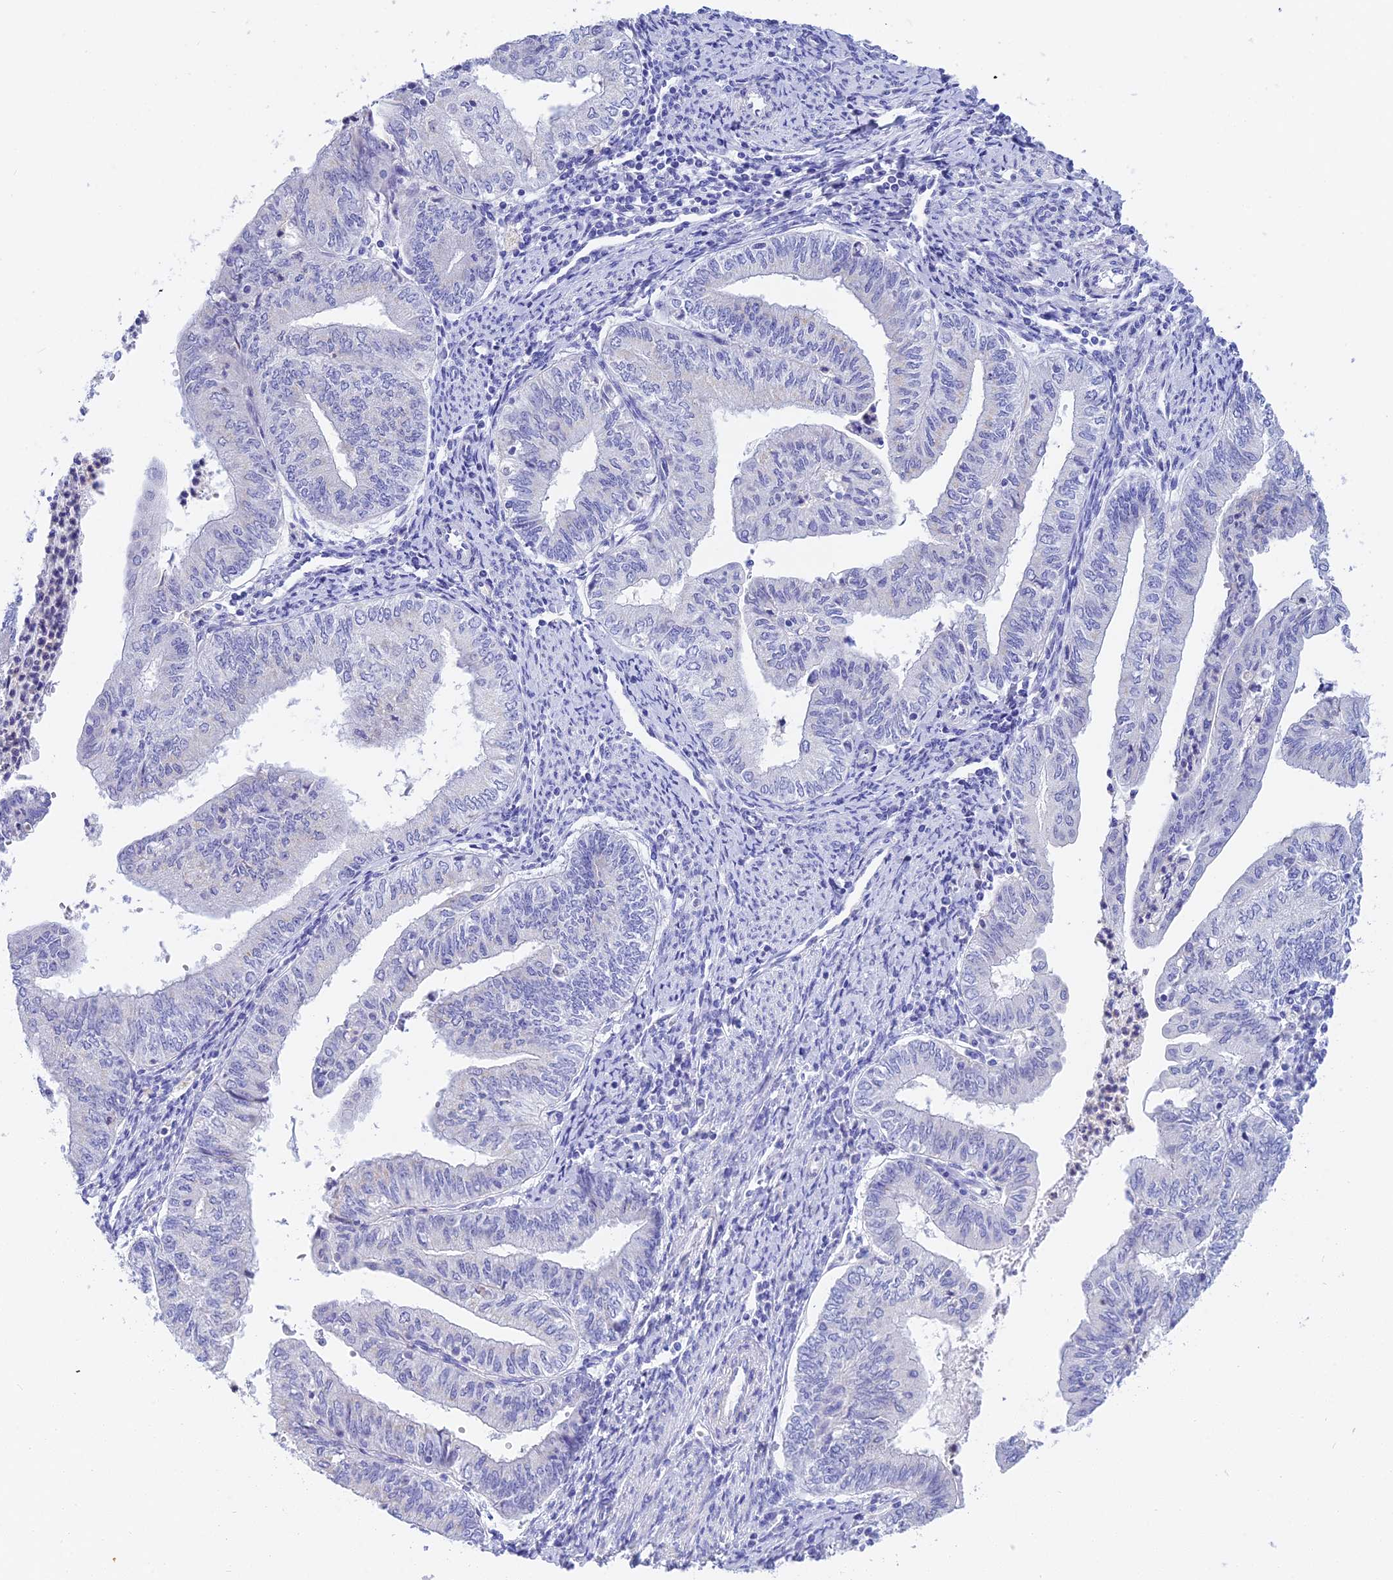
{"staining": {"intensity": "negative", "quantity": "none", "location": "none"}, "tissue": "endometrial cancer", "cell_type": "Tumor cells", "image_type": "cancer", "snomed": [{"axis": "morphology", "description": "Adenocarcinoma, NOS"}, {"axis": "topography", "description": "Endometrium"}], "caption": "Tumor cells are negative for protein expression in human adenocarcinoma (endometrial).", "gene": "C17orf67", "patient": {"sex": "female", "age": 66}}